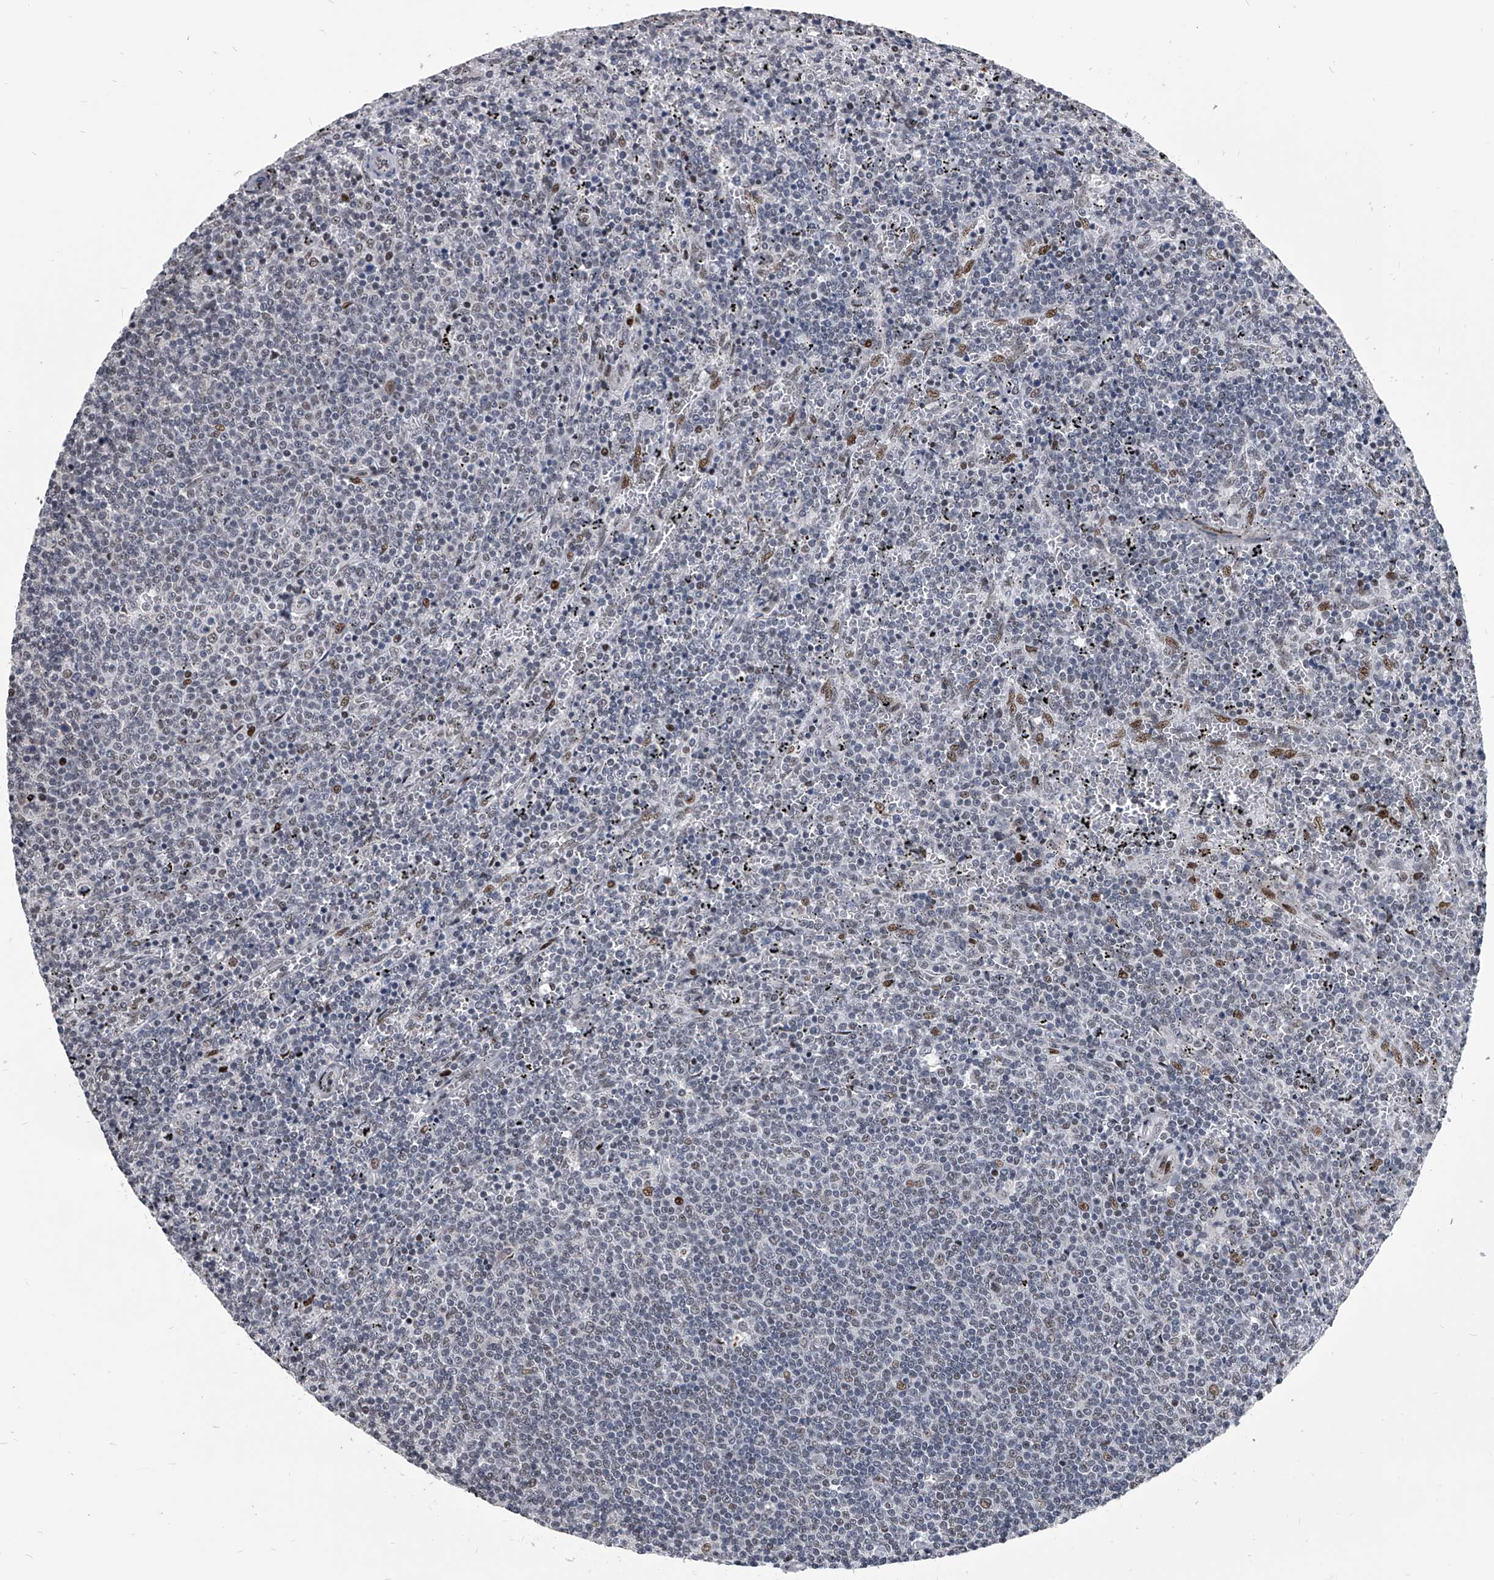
{"staining": {"intensity": "negative", "quantity": "none", "location": "none"}, "tissue": "lymphoma", "cell_type": "Tumor cells", "image_type": "cancer", "snomed": [{"axis": "morphology", "description": "Malignant lymphoma, non-Hodgkin's type, Low grade"}, {"axis": "topography", "description": "Spleen"}], "caption": "The micrograph demonstrates no staining of tumor cells in malignant lymphoma, non-Hodgkin's type (low-grade).", "gene": "CMTR1", "patient": {"sex": "female", "age": 50}}